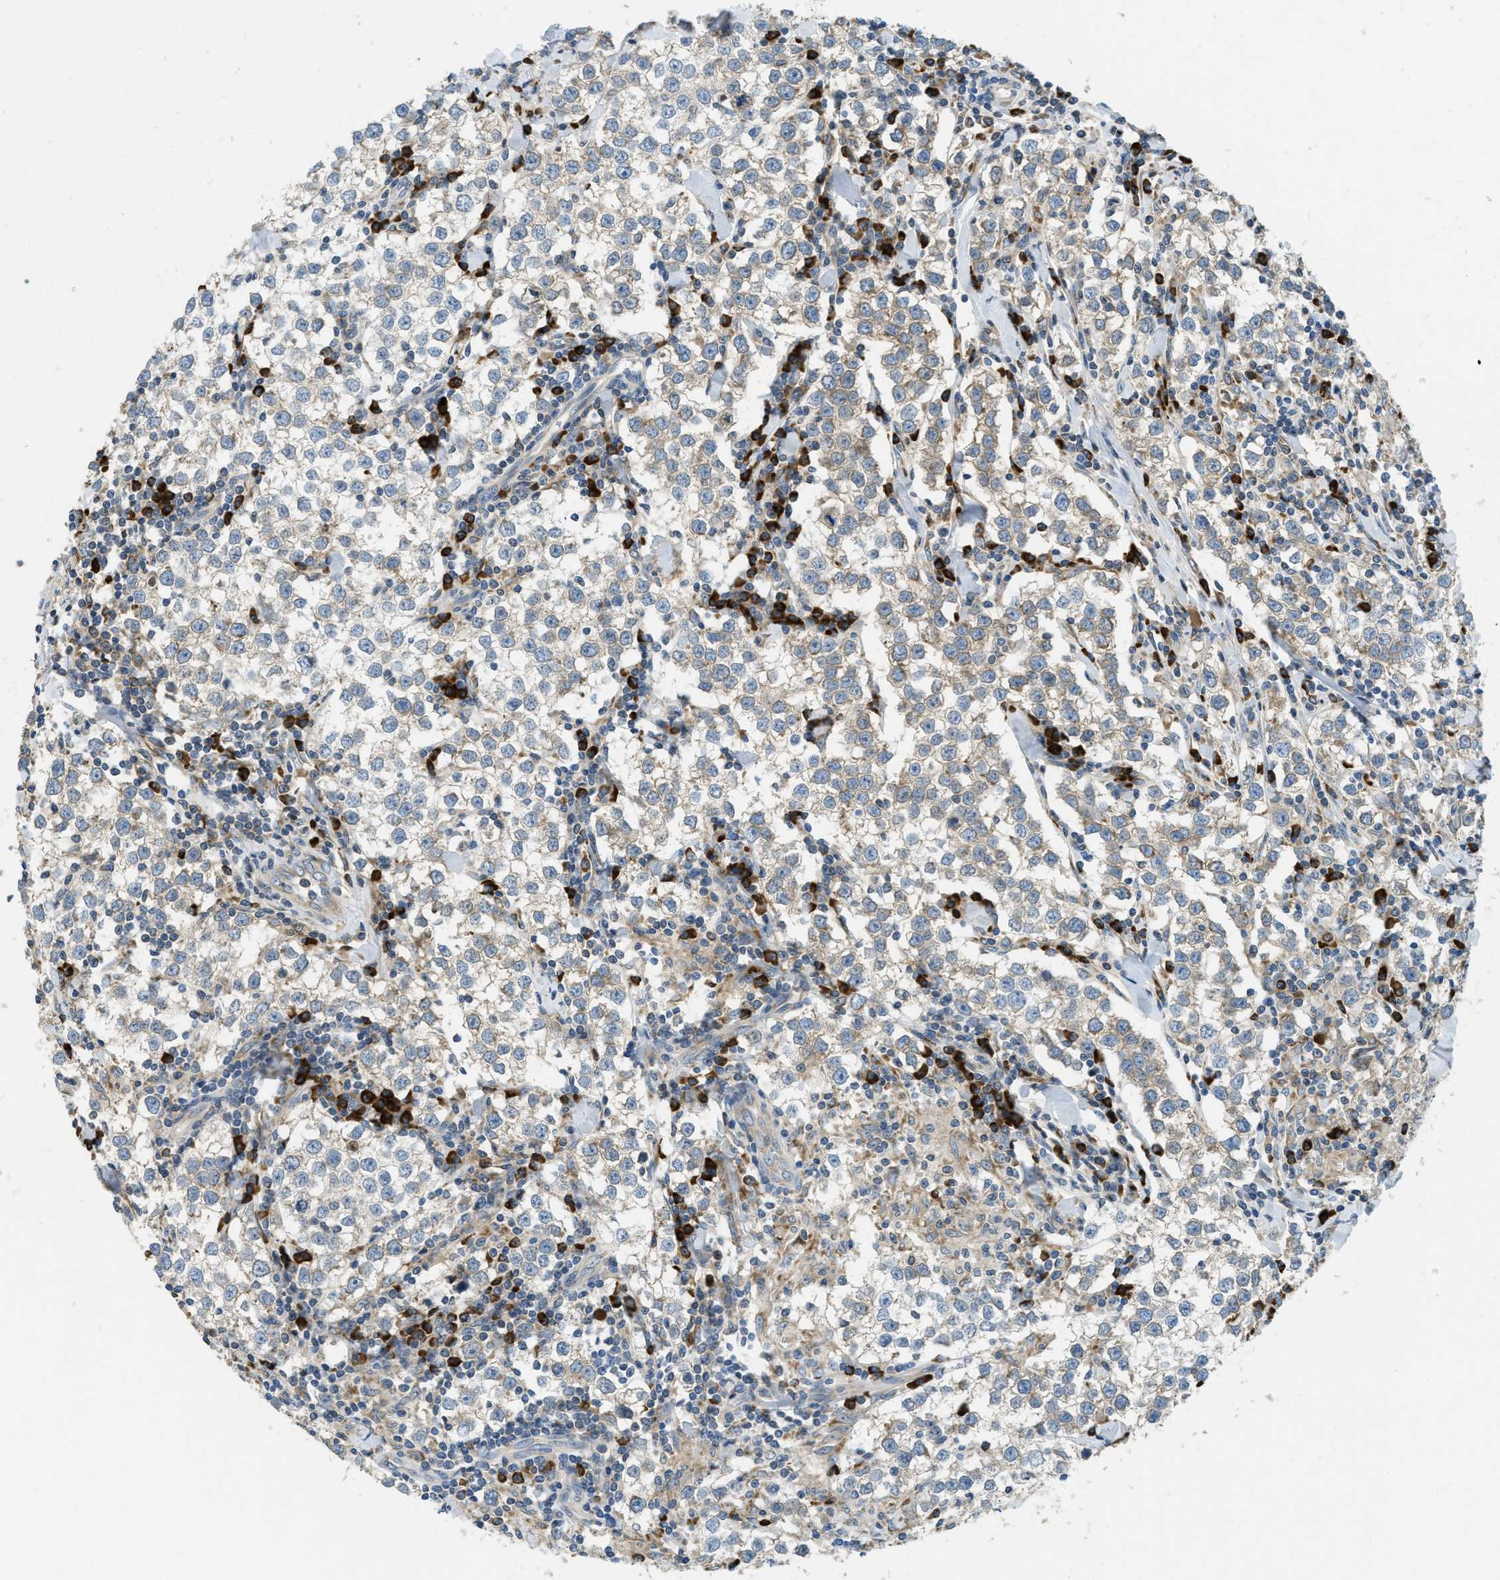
{"staining": {"intensity": "negative", "quantity": "none", "location": "none"}, "tissue": "testis cancer", "cell_type": "Tumor cells", "image_type": "cancer", "snomed": [{"axis": "morphology", "description": "Seminoma, NOS"}, {"axis": "morphology", "description": "Carcinoma, Embryonal, NOS"}, {"axis": "topography", "description": "Testis"}], "caption": "There is no significant staining in tumor cells of testis cancer.", "gene": "SSR1", "patient": {"sex": "male", "age": 36}}